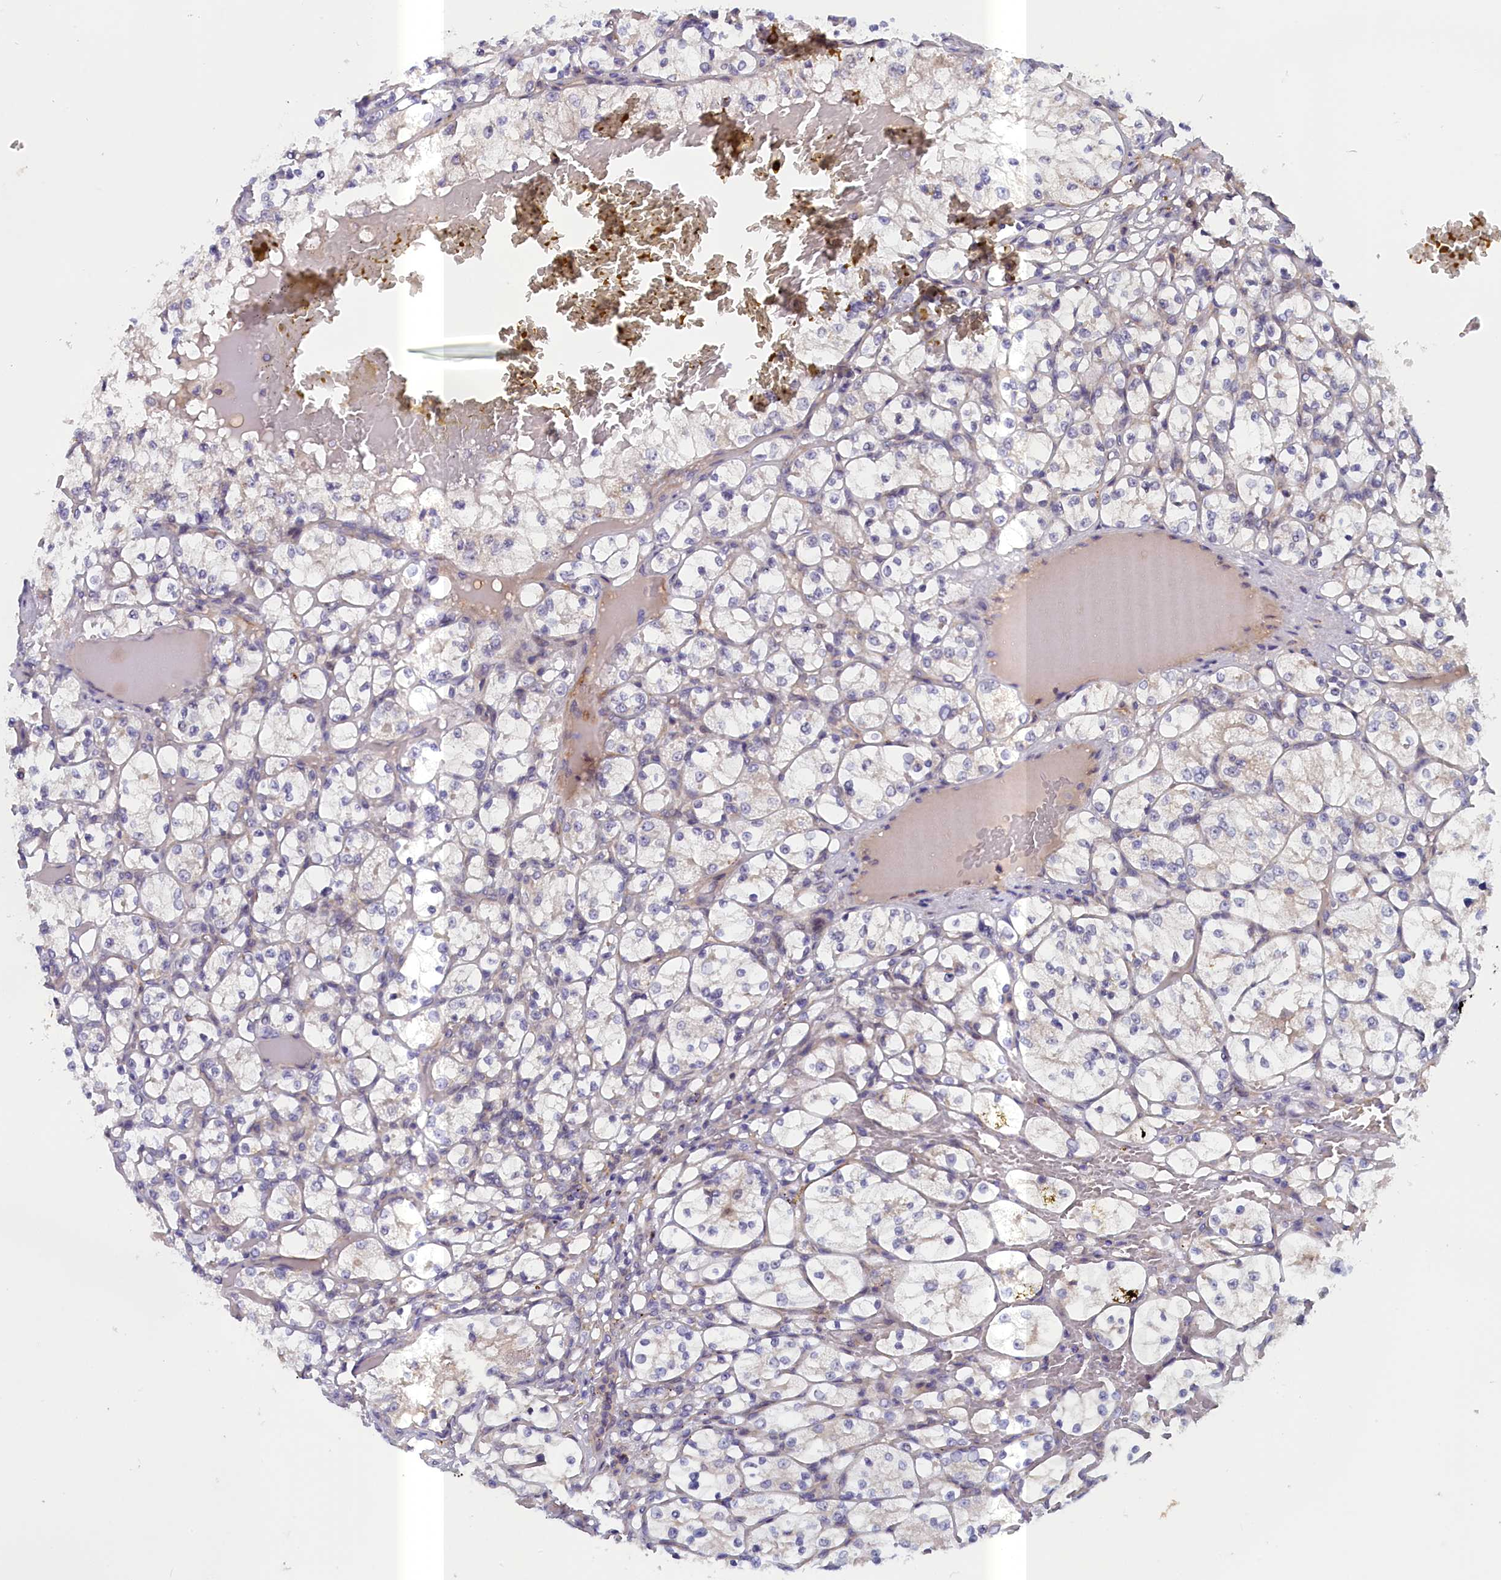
{"staining": {"intensity": "weak", "quantity": "<25%", "location": "cytoplasmic/membranous"}, "tissue": "renal cancer", "cell_type": "Tumor cells", "image_type": "cancer", "snomed": [{"axis": "morphology", "description": "Adenocarcinoma, NOS"}, {"axis": "topography", "description": "Kidney"}], "caption": "Immunohistochemistry (IHC) of human adenocarcinoma (renal) exhibits no positivity in tumor cells.", "gene": "IGFALS", "patient": {"sex": "female", "age": 69}}